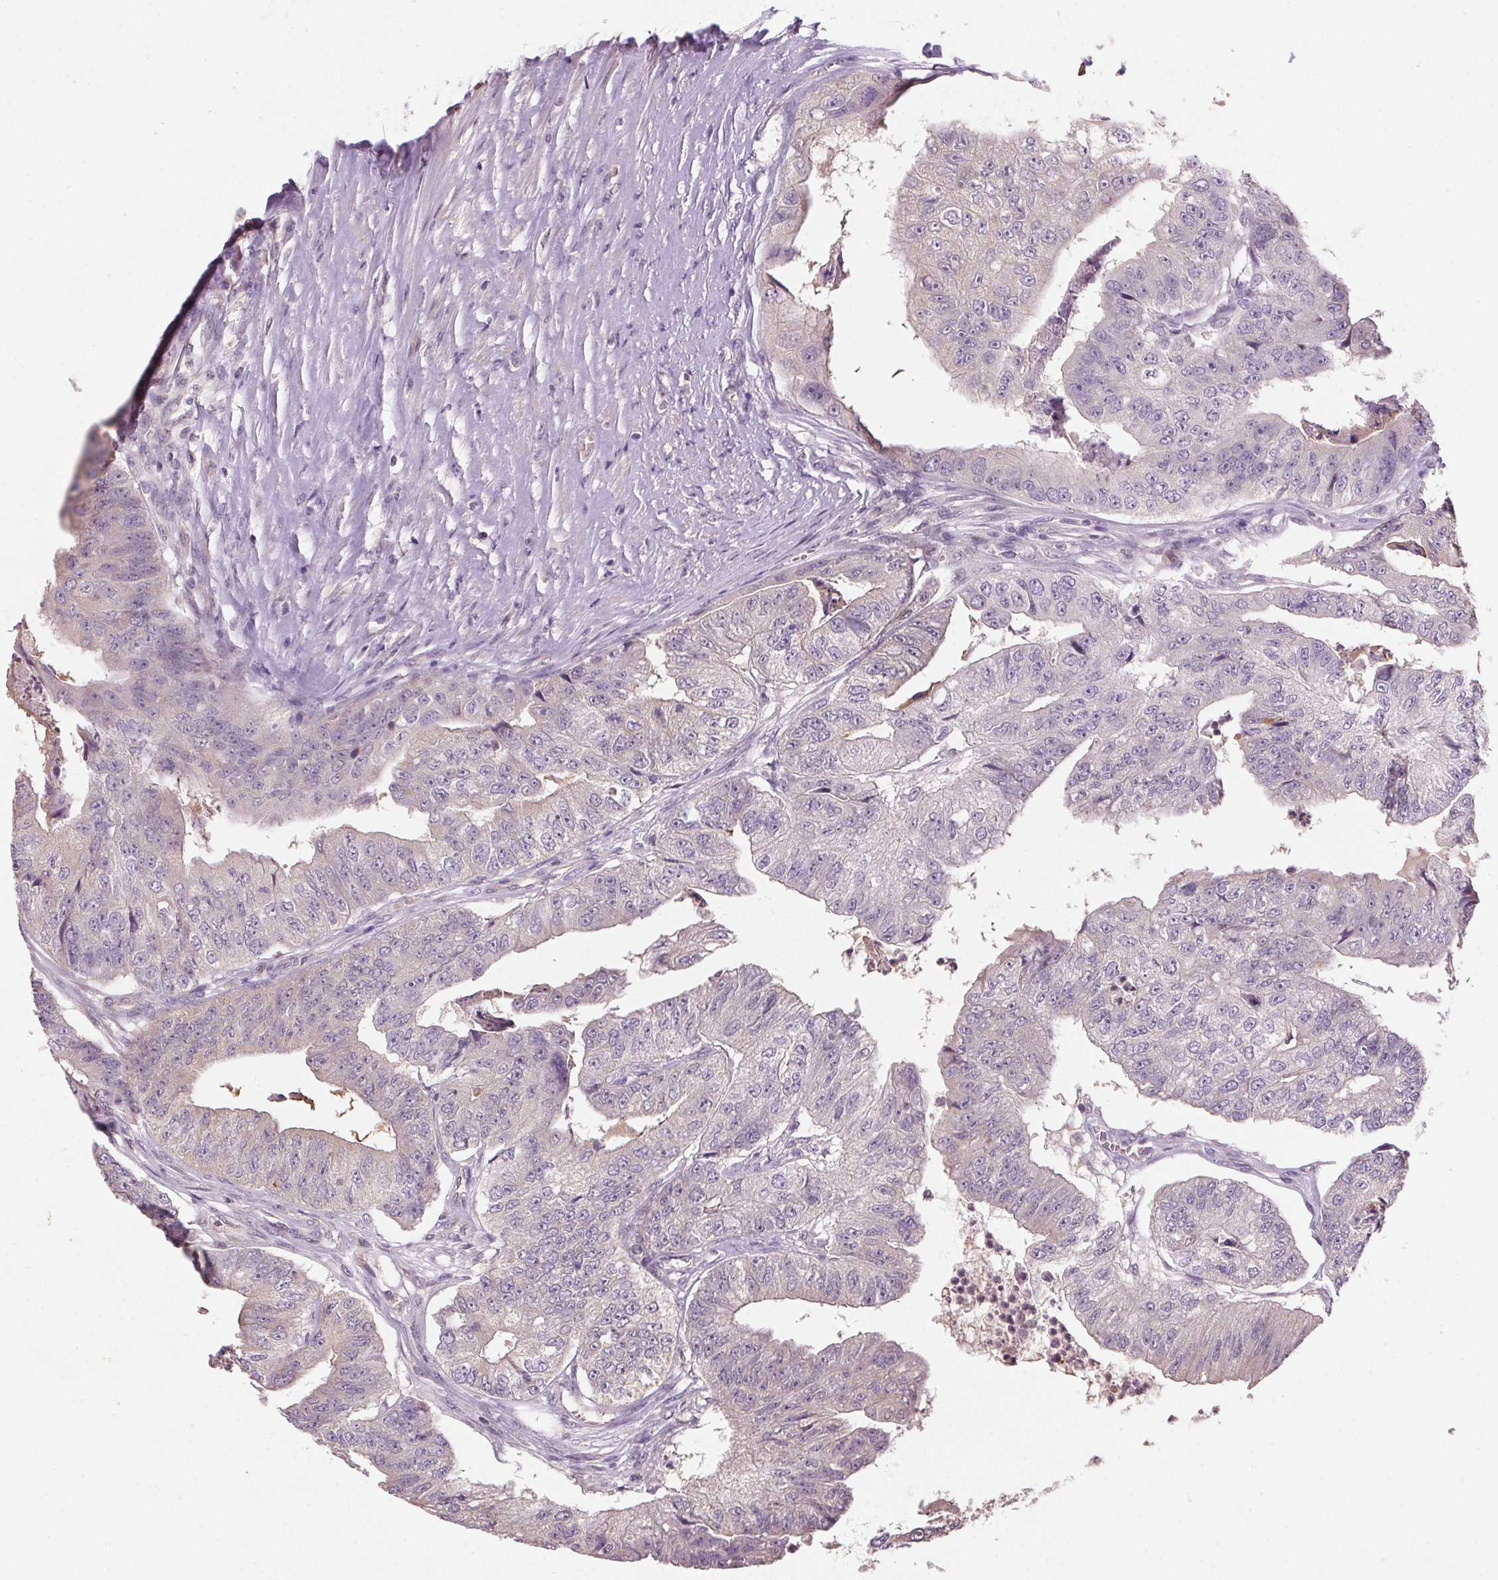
{"staining": {"intensity": "negative", "quantity": "none", "location": "none"}, "tissue": "colorectal cancer", "cell_type": "Tumor cells", "image_type": "cancer", "snomed": [{"axis": "morphology", "description": "Adenocarcinoma, NOS"}, {"axis": "topography", "description": "Colon"}], "caption": "Colorectal cancer (adenocarcinoma) stained for a protein using immunohistochemistry exhibits no positivity tumor cells.", "gene": "ALDH8A1", "patient": {"sex": "female", "age": 67}}